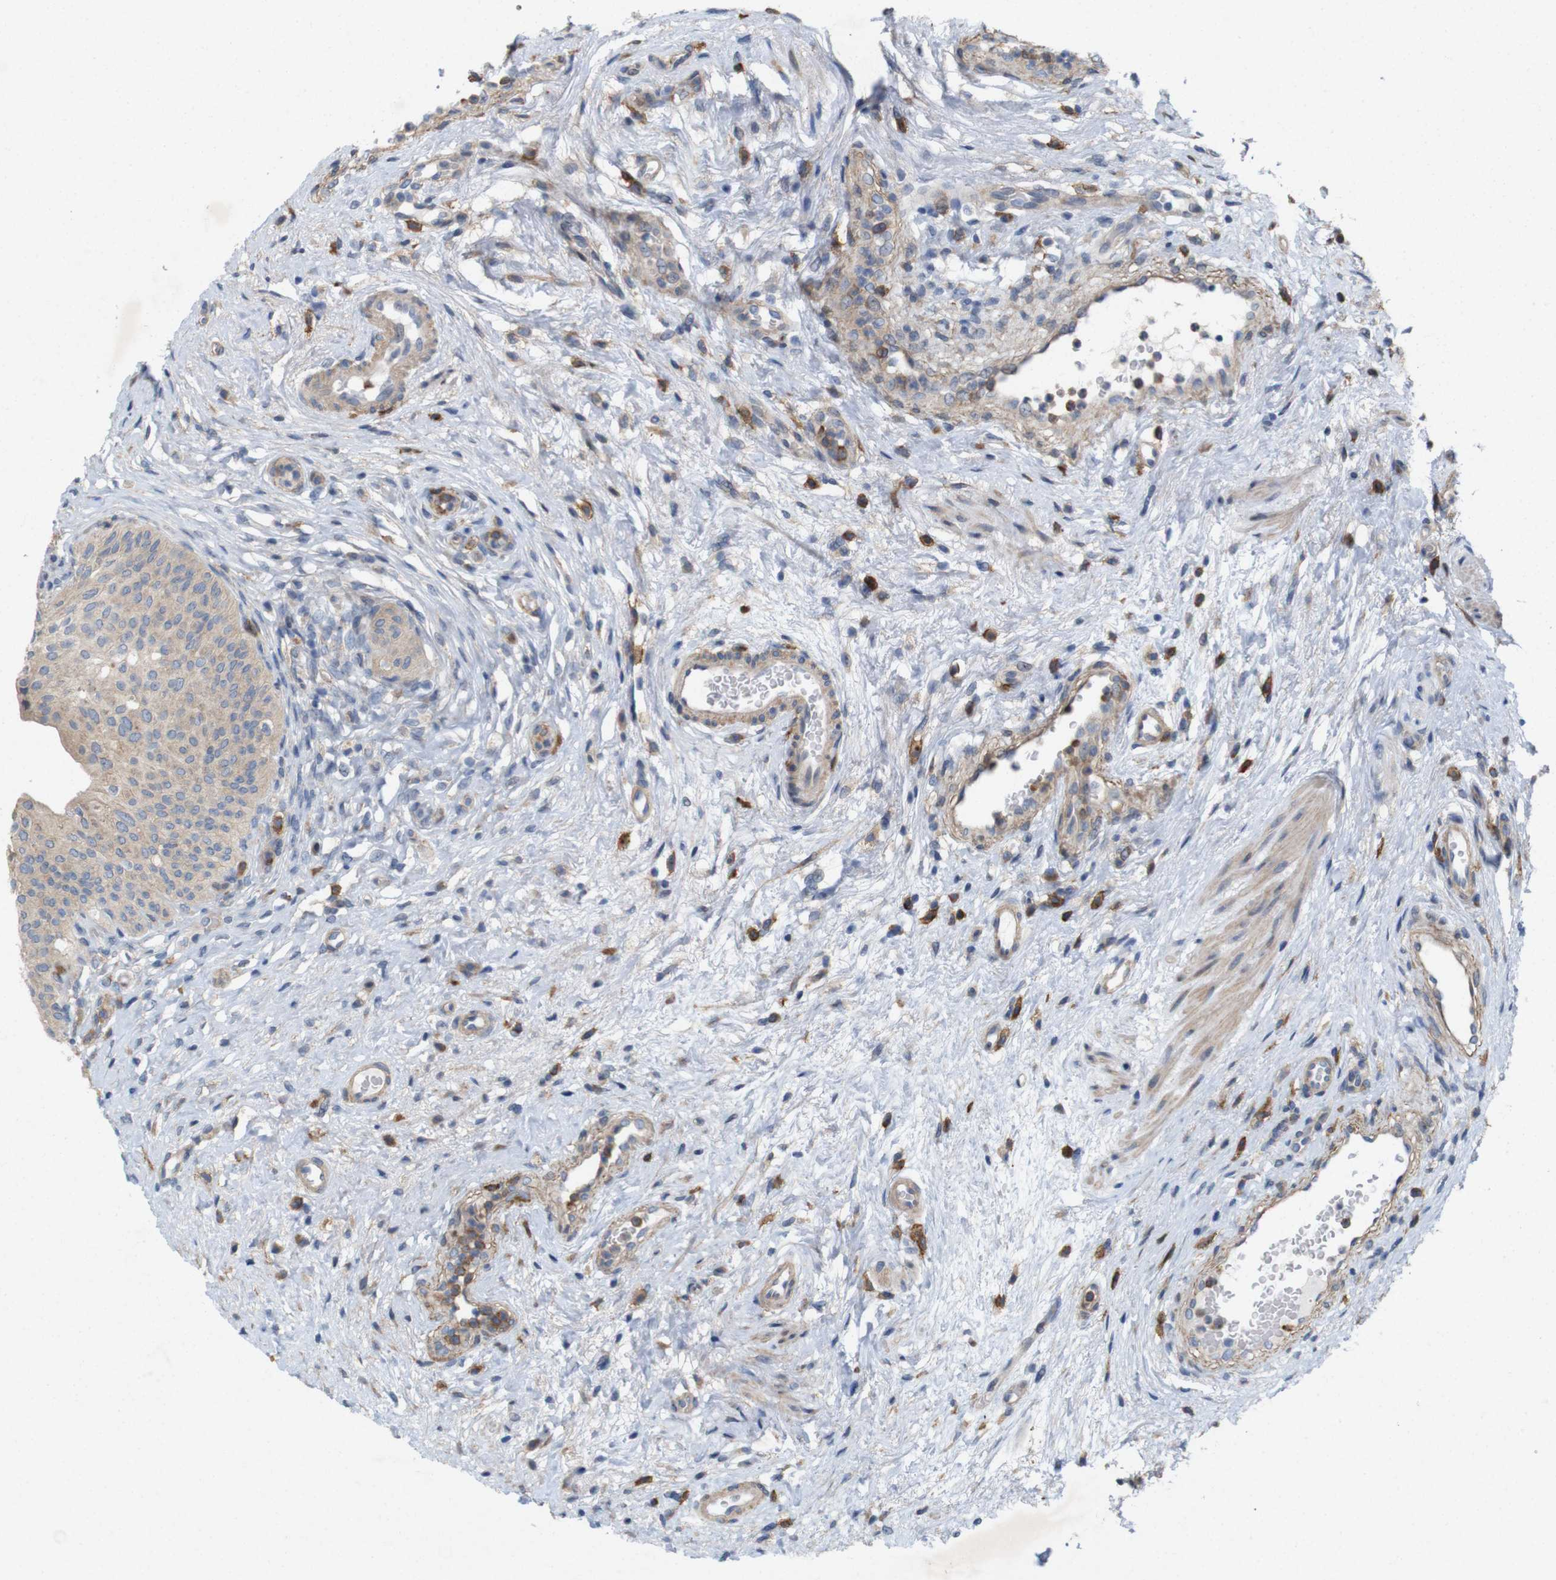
{"staining": {"intensity": "weak", "quantity": ">75%", "location": "cytoplasmic/membranous"}, "tissue": "urinary bladder", "cell_type": "Urothelial cells", "image_type": "normal", "snomed": [{"axis": "morphology", "description": "Normal tissue, NOS"}, {"axis": "topography", "description": "Urinary bladder"}], "caption": "Immunohistochemistry (IHC) of normal human urinary bladder exhibits low levels of weak cytoplasmic/membranous expression in approximately >75% of urothelial cells.", "gene": "SIGLEC8", "patient": {"sex": "male", "age": 46}}